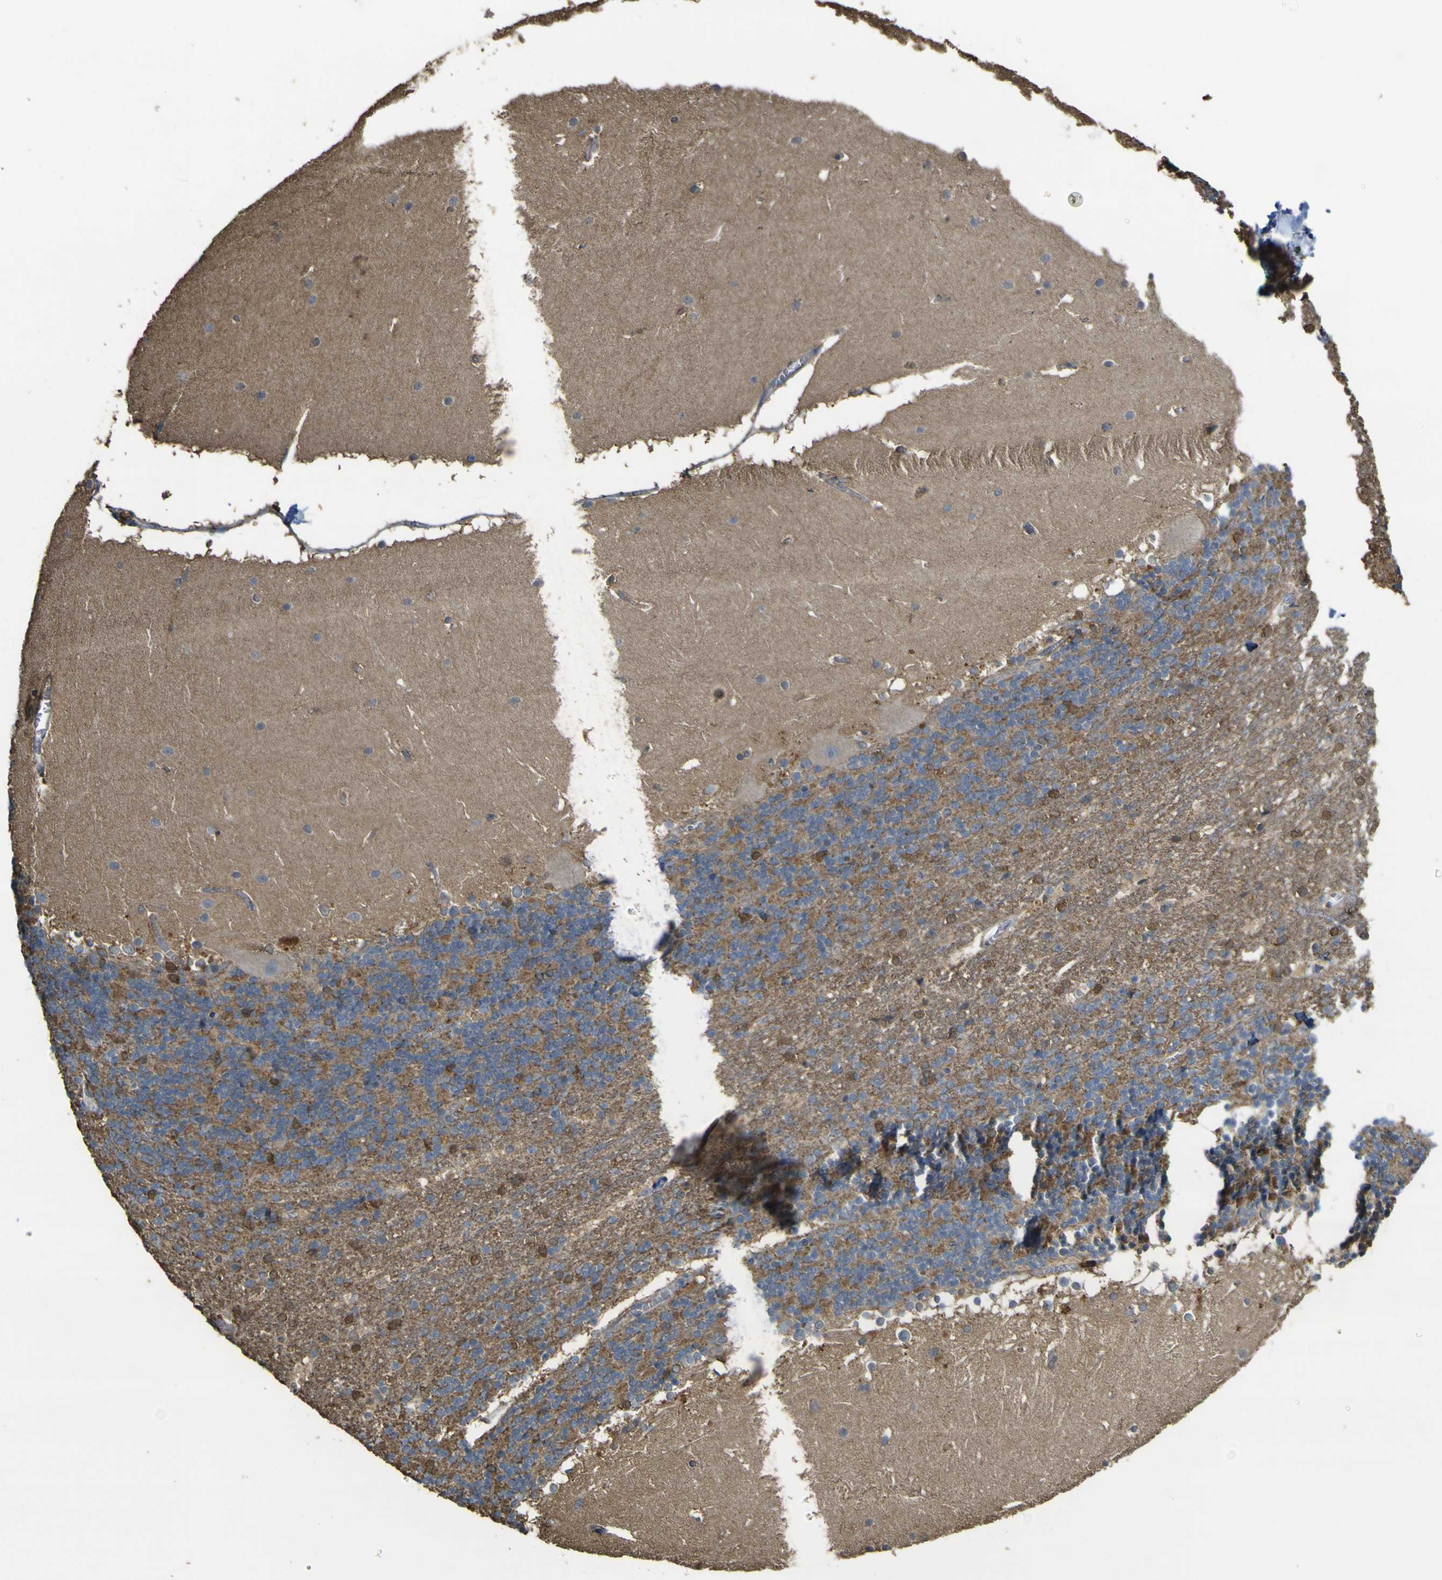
{"staining": {"intensity": "moderate", "quantity": ">75%", "location": "cytoplasmic/membranous"}, "tissue": "cerebellum", "cell_type": "Cells in granular layer", "image_type": "normal", "snomed": [{"axis": "morphology", "description": "Normal tissue, NOS"}, {"axis": "topography", "description": "Cerebellum"}], "caption": "Cells in granular layer exhibit medium levels of moderate cytoplasmic/membranous expression in approximately >75% of cells in benign human cerebellum. The protein is stained brown, and the nuclei are stained in blue (DAB (3,3'-diaminobenzidine) IHC with brightfield microscopy, high magnification).", "gene": "ACSL3", "patient": {"sex": "female", "age": 19}}